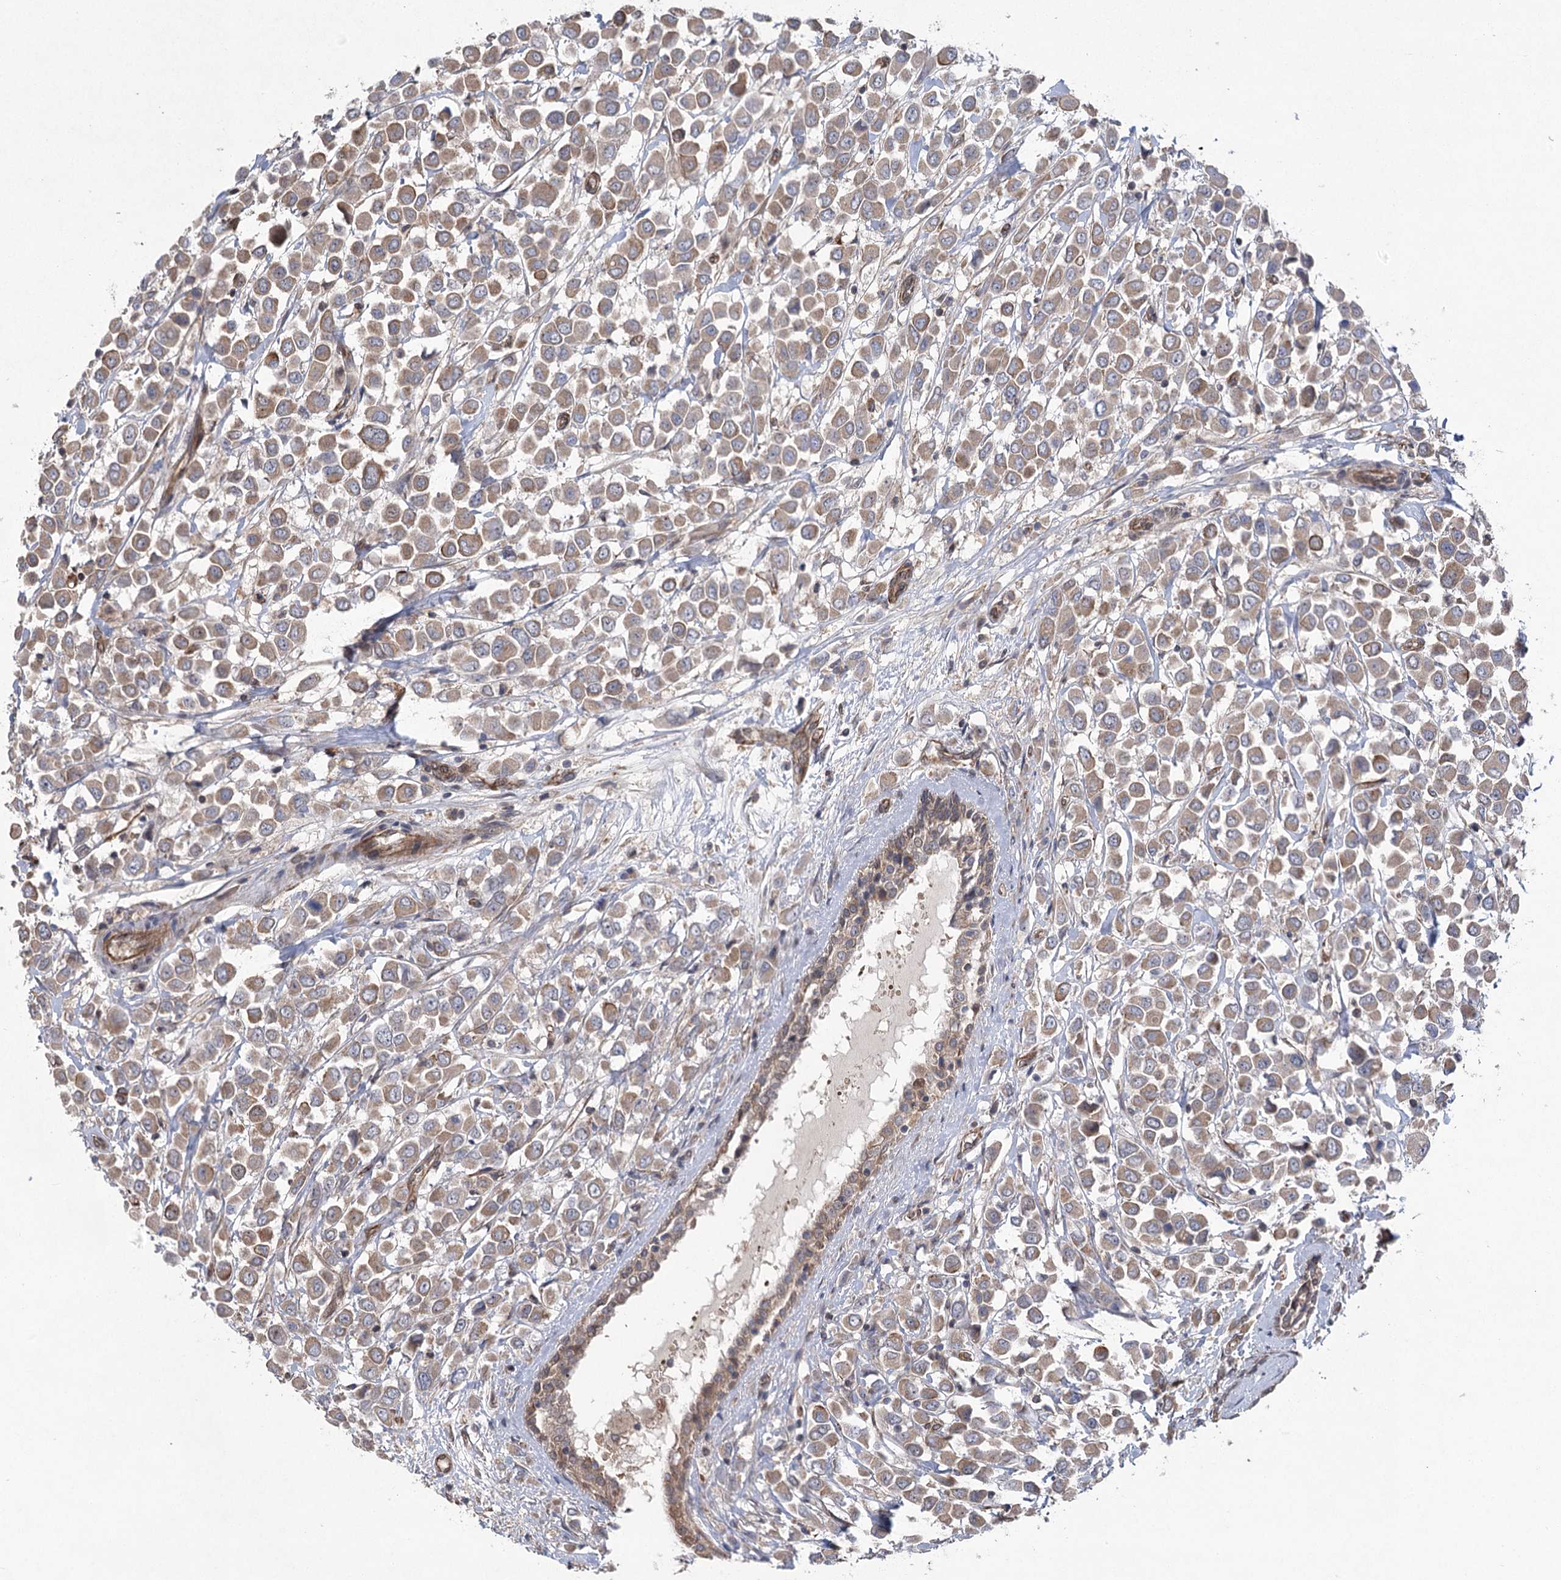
{"staining": {"intensity": "moderate", "quantity": ">75%", "location": "cytoplasmic/membranous"}, "tissue": "breast cancer", "cell_type": "Tumor cells", "image_type": "cancer", "snomed": [{"axis": "morphology", "description": "Duct carcinoma"}, {"axis": "topography", "description": "Breast"}], "caption": "There is medium levels of moderate cytoplasmic/membranous staining in tumor cells of breast cancer (infiltrating ductal carcinoma), as demonstrated by immunohistochemical staining (brown color).", "gene": "RWDD4", "patient": {"sex": "female", "age": 61}}